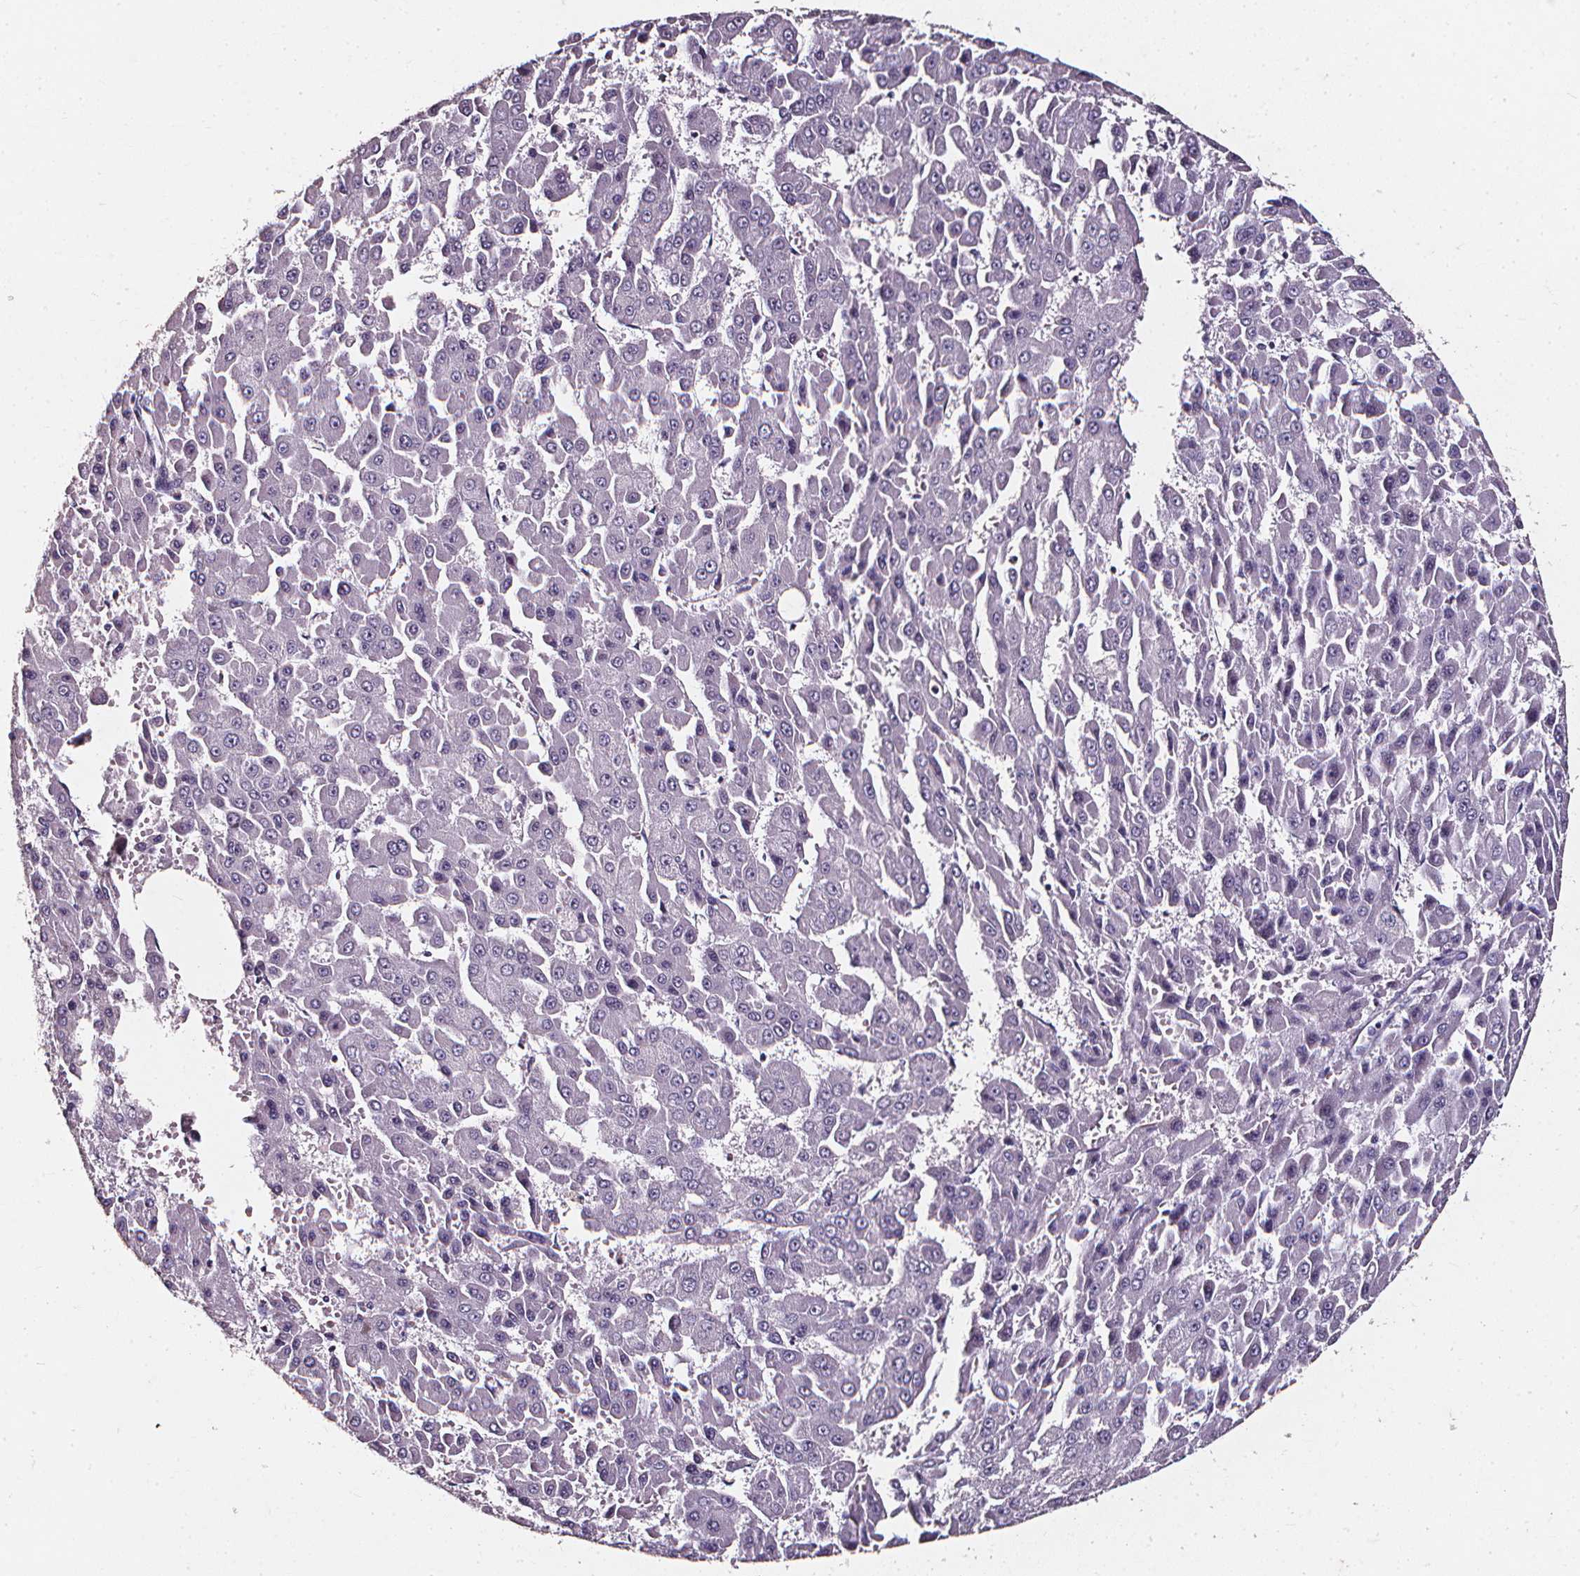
{"staining": {"intensity": "negative", "quantity": "none", "location": "none"}, "tissue": "liver cancer", "cell_type": "Tumor cells", "image_type": "cancer", "snomed": [{"axis": "morphology", "description": "Carcinoma, Hepatocellular, NOS"}, {"axis": "topography", "description": "Liver"}], "caption": "An immunohistochemistry (IHC) image of liver cancer is shown. There is no staining in tumor cells of liver cancer. (DAB (3,3'-diaminobenzidine) immunohistochemistry (IHC), high magnification).", "gene": "DEFA5", "patient": {"sex": "male", "age": 78}}